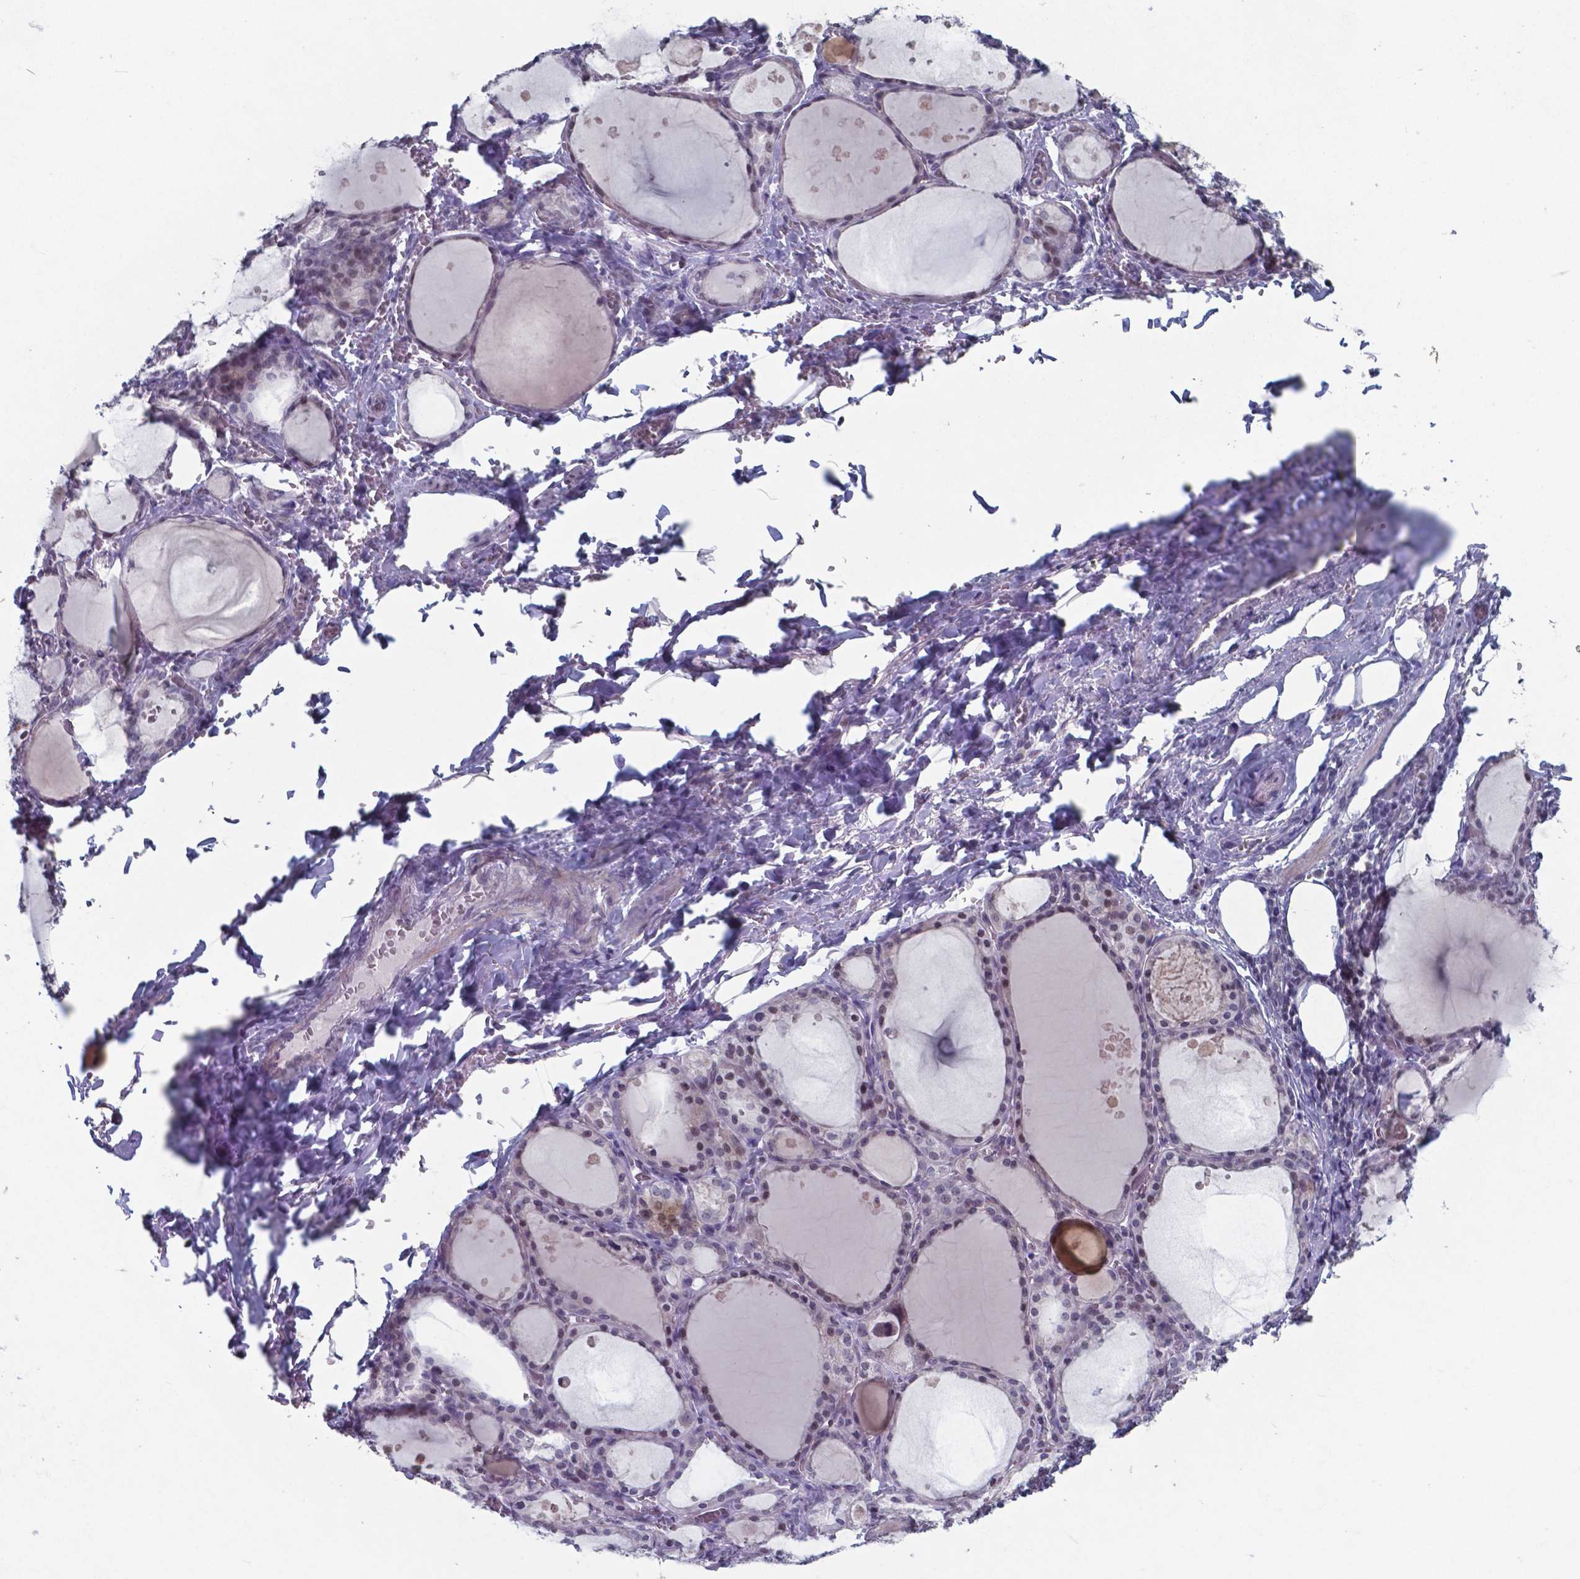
{"staining": {"intensity": "weak", "quantity": "<25%", "location": "nuclear"}, "tissue": "thyroid gland", "cell_type": "Glandular cells", "image_type": "normal", "snomed": [{"axis": "morphology", "description": "Normal tissue, NOS"}, {"axis": "topography", "description": "Thyroid gland"}], "caption": "Photomicrograph shows no significant protein staining in glandular cells of benign thyroid gland.", "gene": "TDP2", "patient": {"sex": "male", "age": 68}}